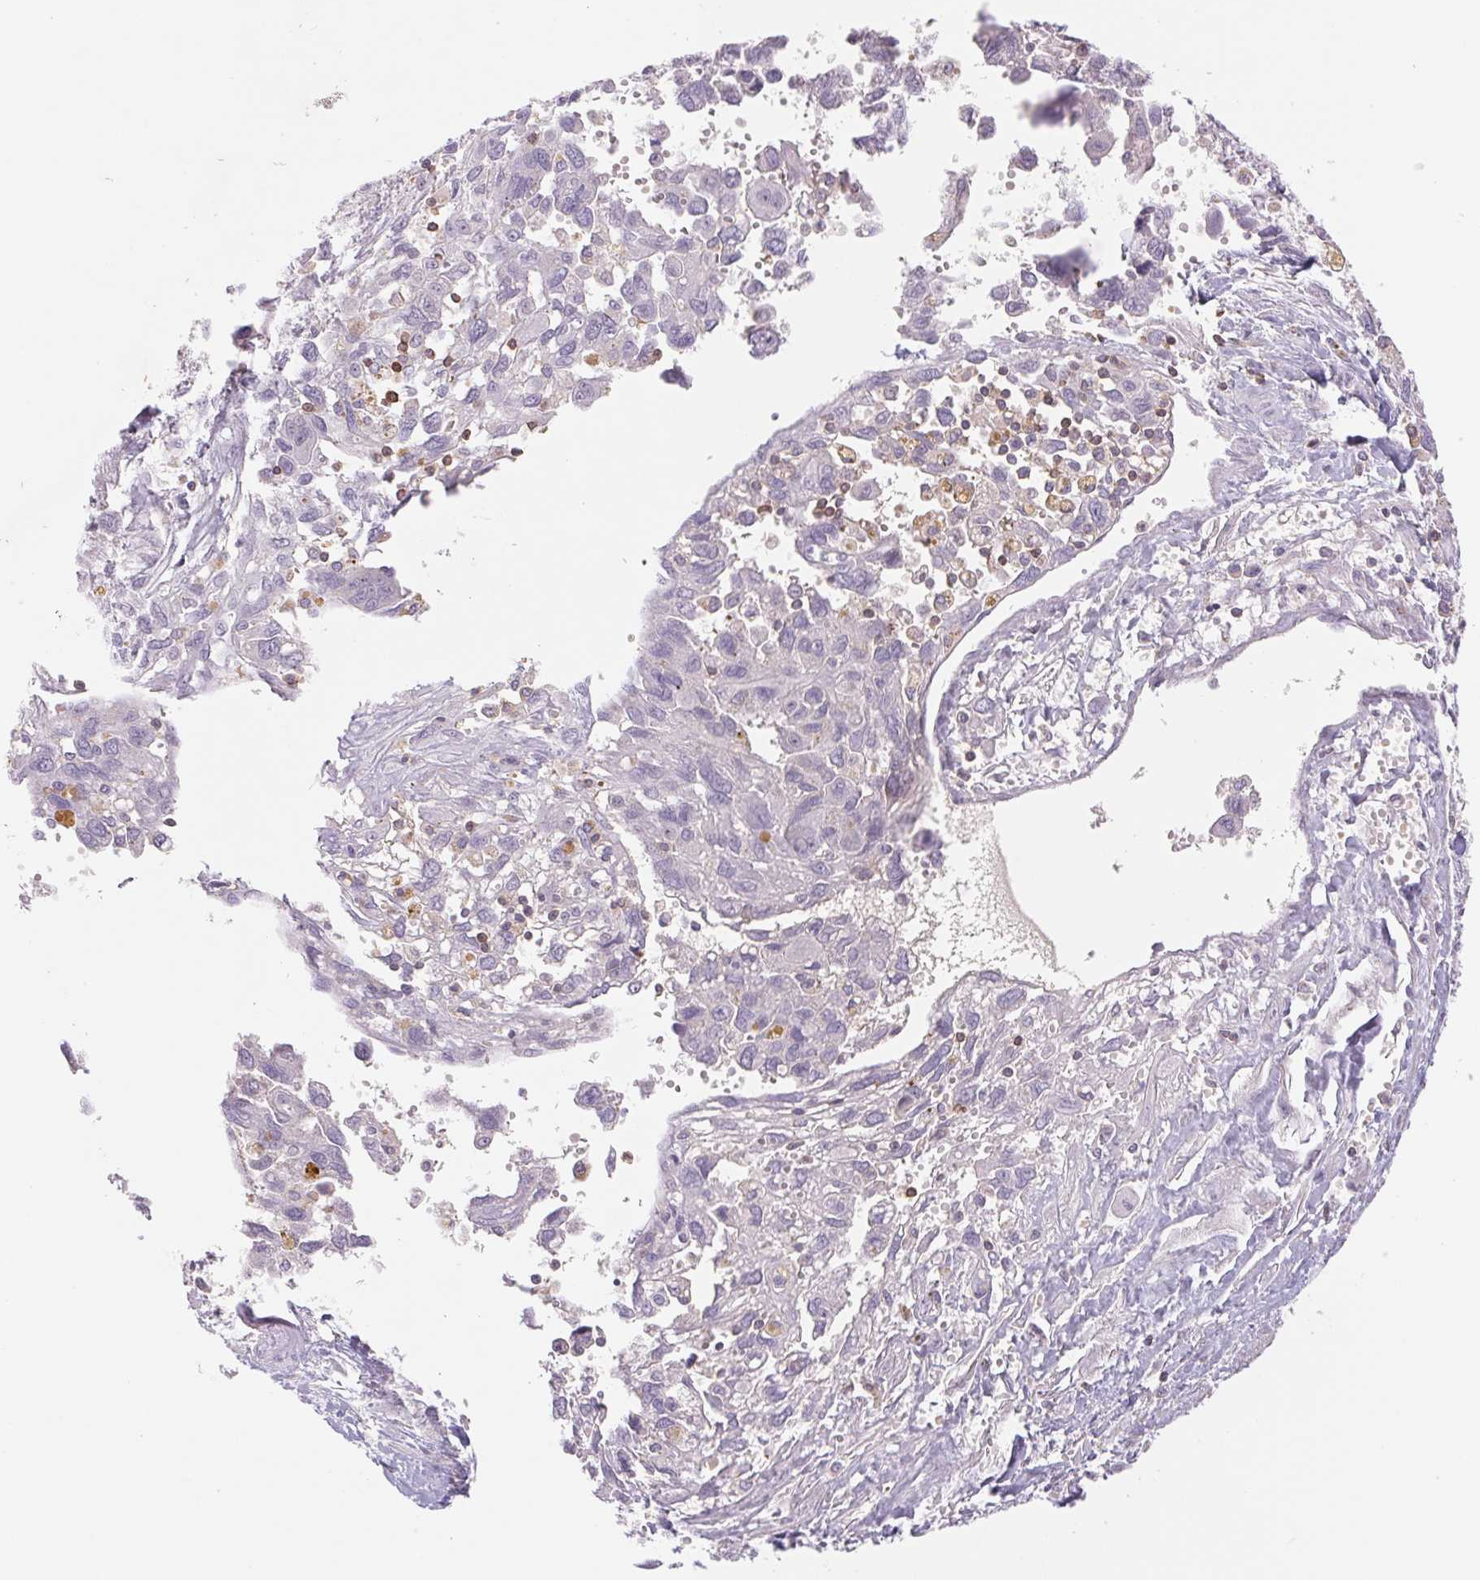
{"staining": {"intensity": "negative", "quantity": "none", "location": "none"}, "tissue": "pancreatic cancer", "cell_type": "Tumor cells", "image_type": "cancer", "snomed": [{"axis": "morphology", "description": "Adenocarcinoma, NOS"}, {"axis": "topography", "description": "Pancreas"}], "caption": "High power microscopy histopathology image of an immunohistochemistry micrograph of pancreatic cancer, revealing no significant expression in tumor cells.", "gene": "KIF26A", "patient": {"sex": "female", "age": 47}}